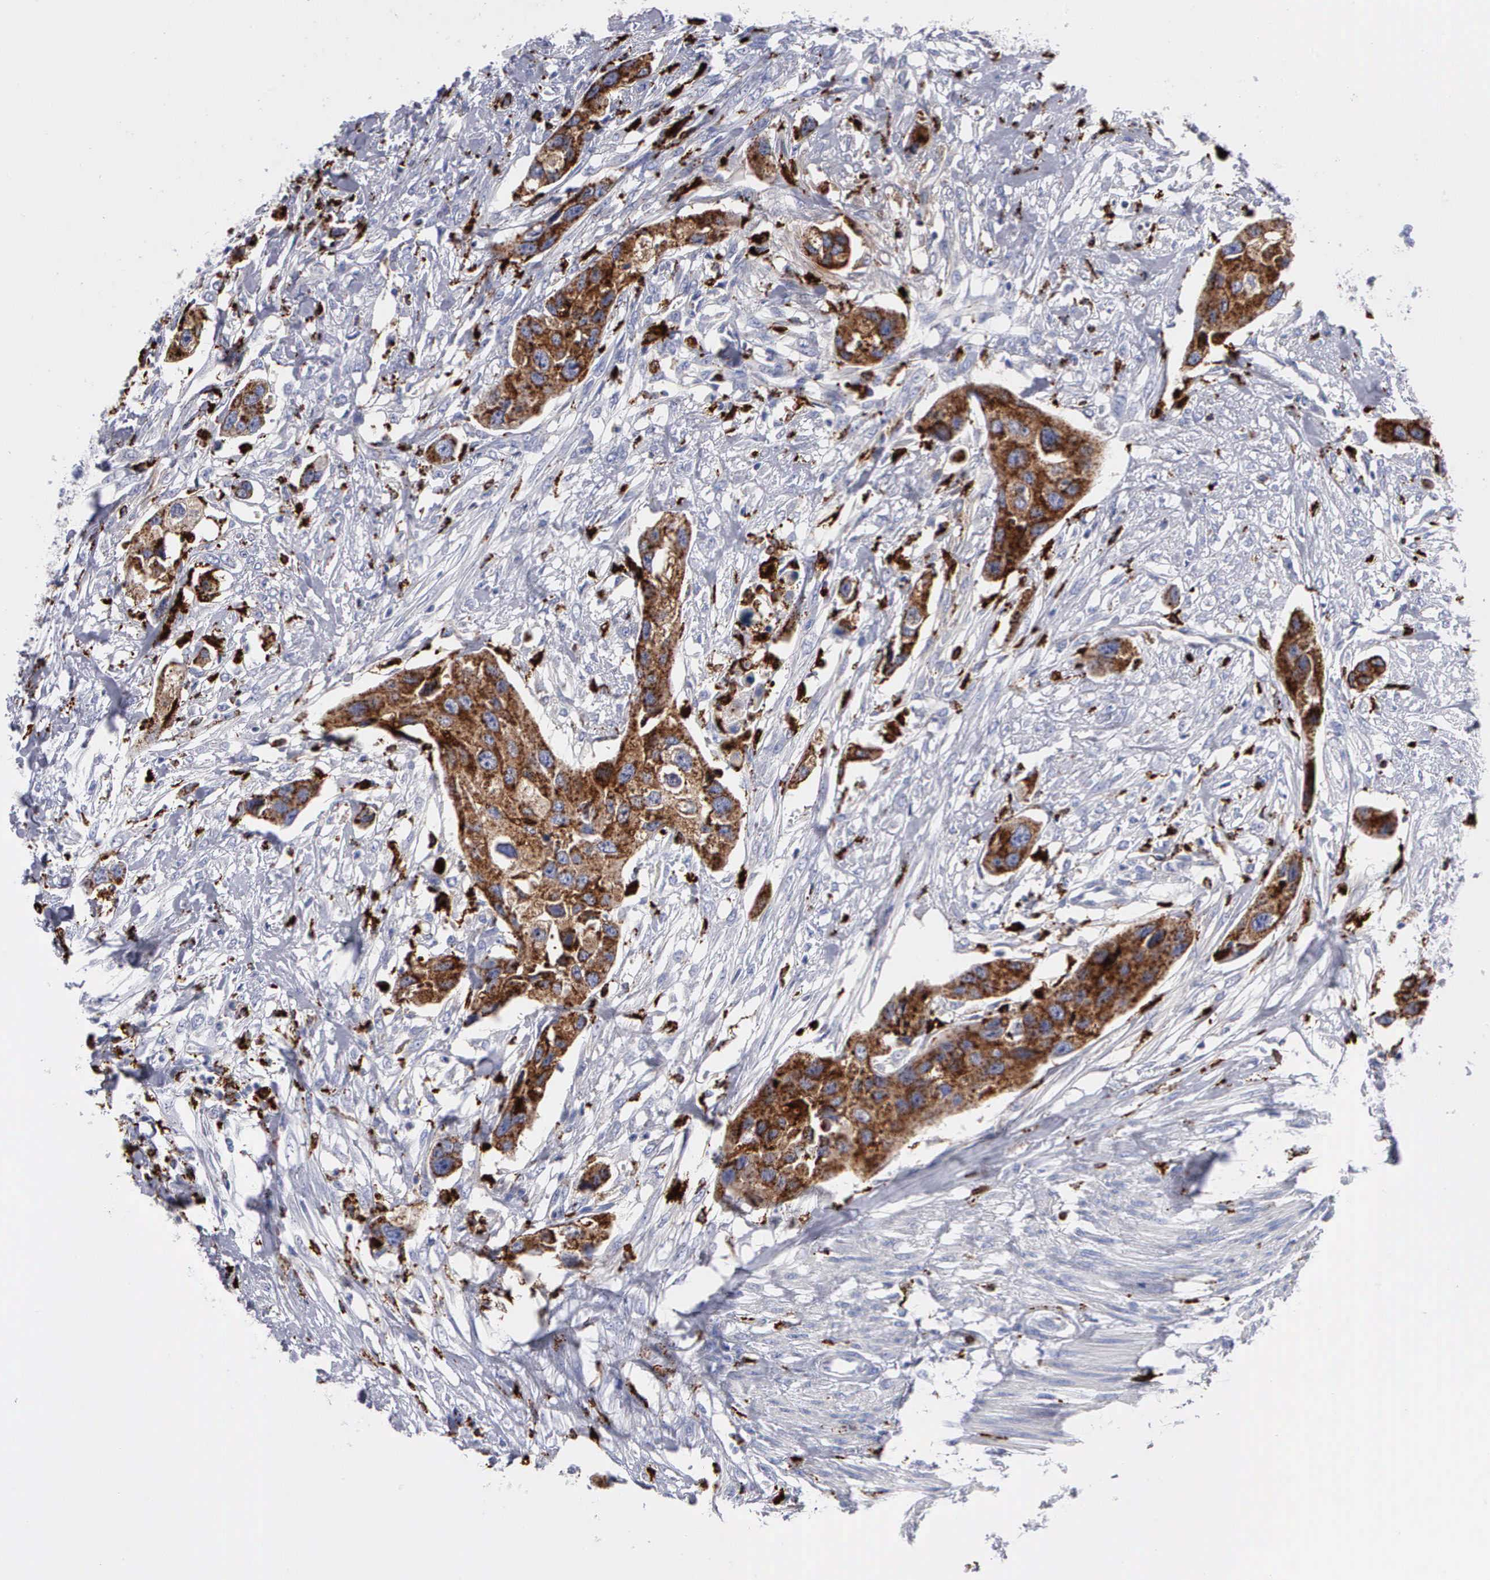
{"staining": {"intensity": "strong", "quantity": ">75%", "location": "cytoplasmic/membranous"}, "tissue": "urothelial cancer", "cell_type": "Tumor cells", "image_type": "cancer", "snomed": [{"axis": "morphology", "description": "Urothelial carcinoma, High grade"}, {"axis": "topography", "description": "Urinary bladder"}], "caption": "Immunohistochemistry staining of high-grade urothelial carcinoma, which displays high levels of strong cytoplasmic/membranous positivity in approximately >75% of tumor cells indicating strong cytoplasmic/membranous protein positivity. The staining was performed using DAB (3,3'-diaminobenzidine) (brown) for protein detection and nuclei were counterstained in hematoxylin (blue).", "gene": "CTSH", "patient": {"sex": "male", "age": 55}}